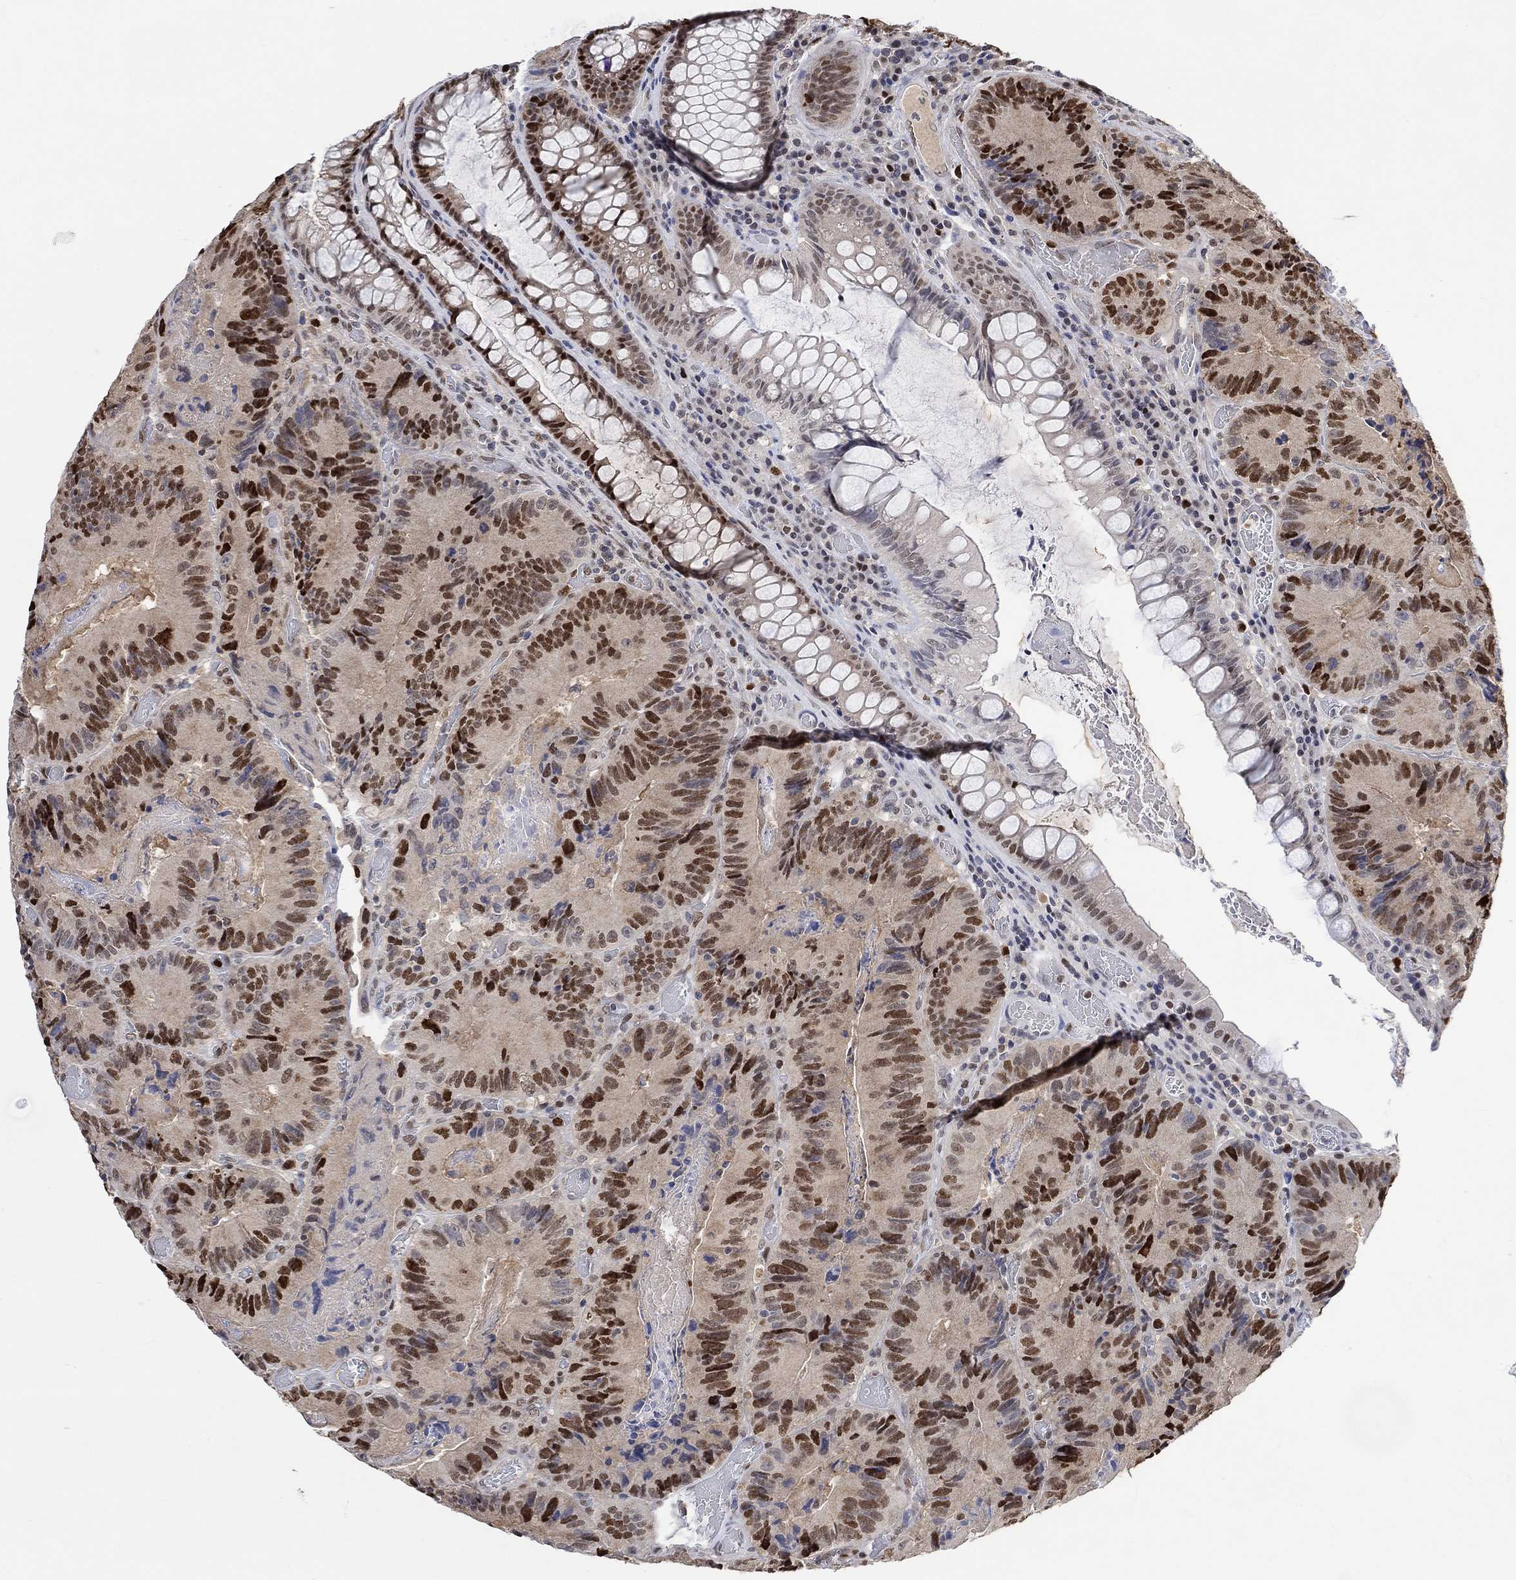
{"staining": {"intensity": "moderate", "quantity": "25%-75%", "location": "nuclear"}, "tissue": "colorectal cancer", "cell_type": "Tumor cells", "image_type": "cancer", "snomed": [{"axis": "morphology", "description": "Adenocarcinoma, NOS"}, {"axis": "topography", "description": "Colon"}], "caption": "High-magnification brightfield microscopy of colorectal cancer stained with DAB (brown) and counterstained with hematoxylin (blue). tumor cells exhibit moderate nuclear staining is appreciated in about25%-75% of cells. (Brightfield microscopy of DAB IHC at high magnification).", "gene": "RAD54L2", "patient": {"sex": "female", "age": 86}}